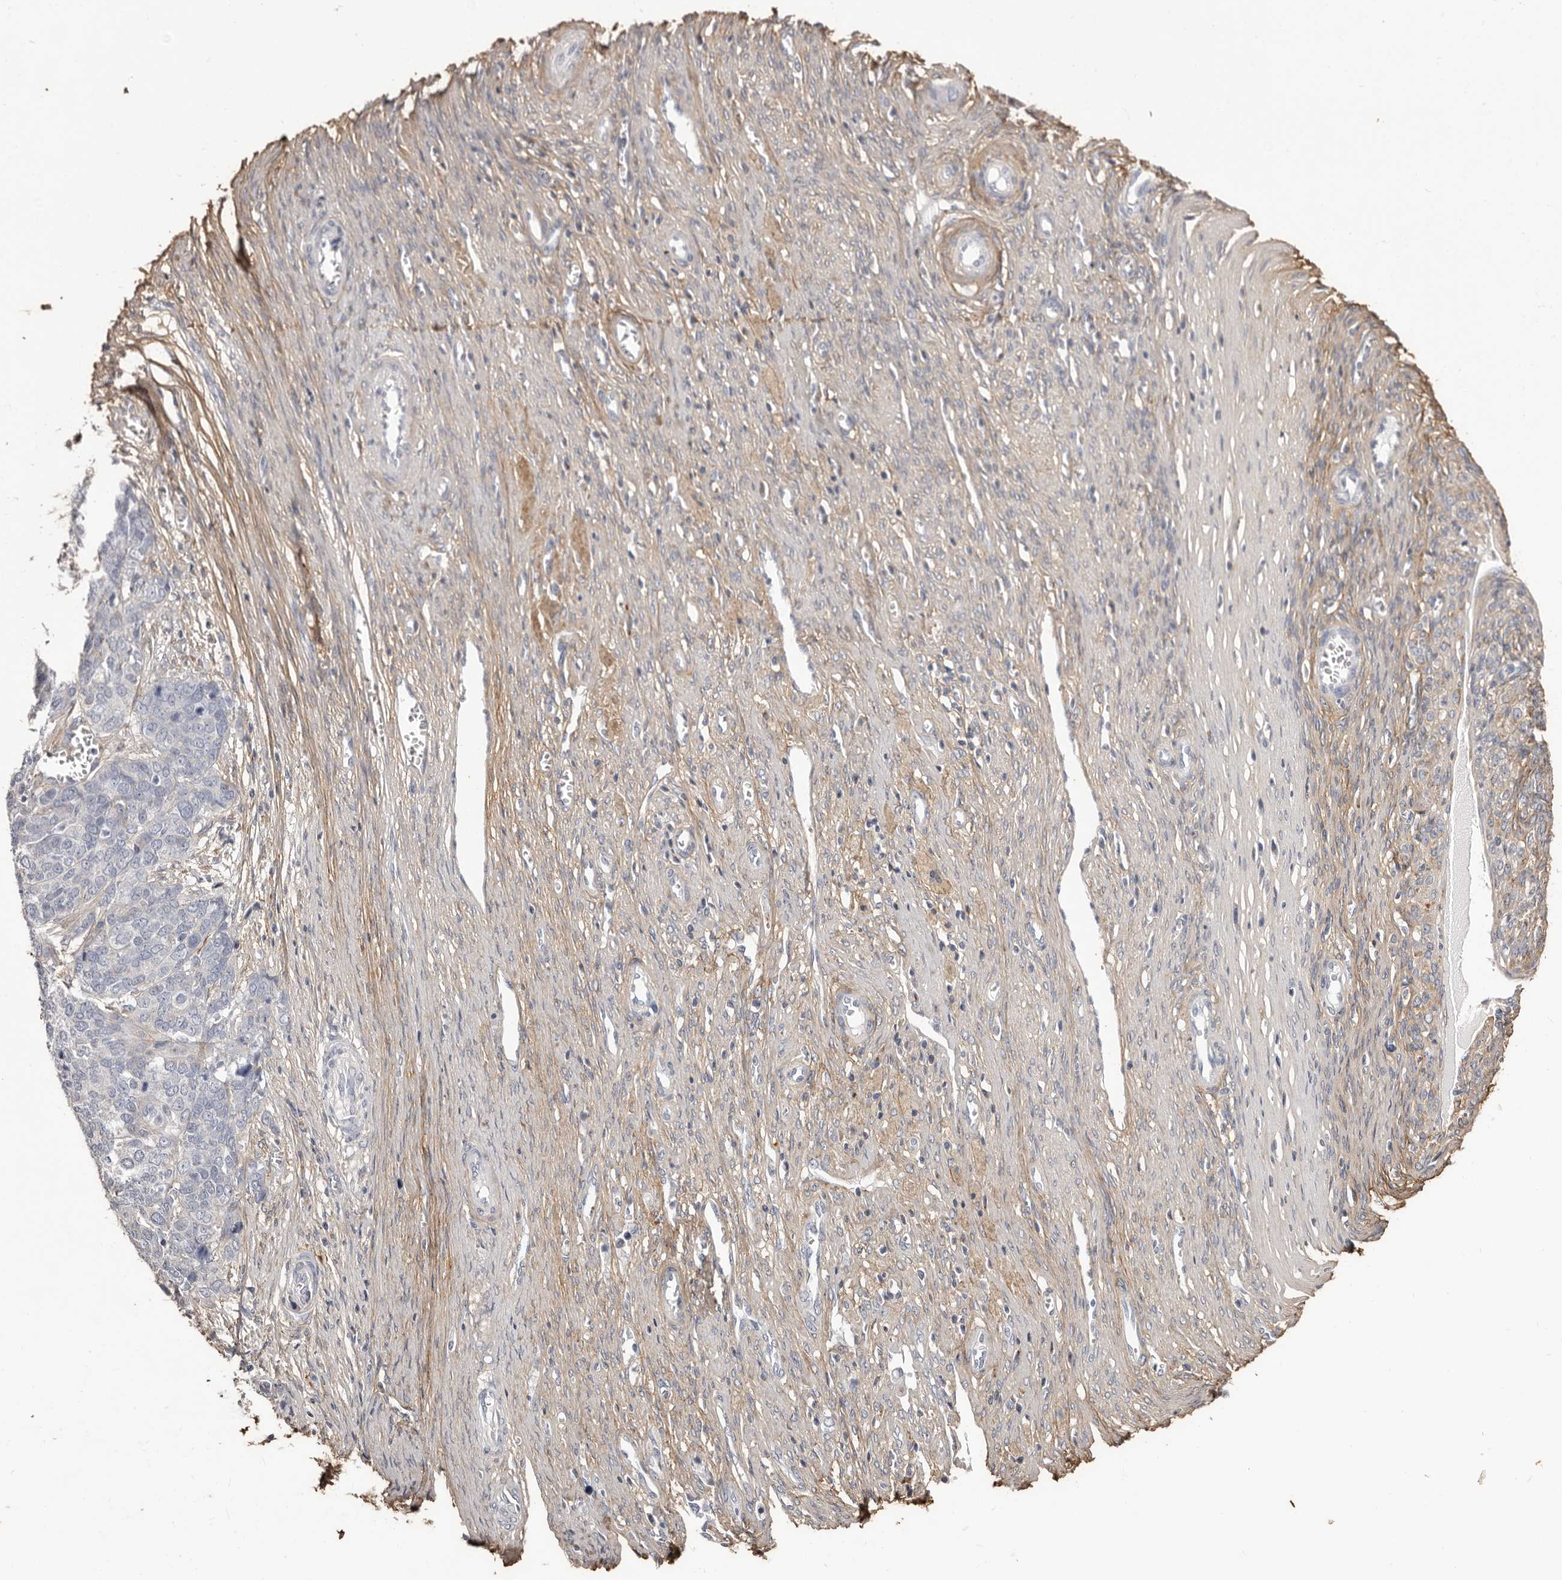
{"staining": {"intensity": "negative", "quantity": "none", "location": "none"}, "tissue": "ovarian cancer", "cell_type": "Tumor cells", "image_type": "cancer", "snomed": [{"axis": "morphology", "description": "Cystadenocarcinoma, serous, NOS"}, {"axis": "topography", "description": "Ovary"}], "caption": "Tumor cells are negative for brown protein staining in ovarian serous cystadenocarcinoma.", "gene": "COL6A1", "patient": {"sex": "female", "age": 44}}